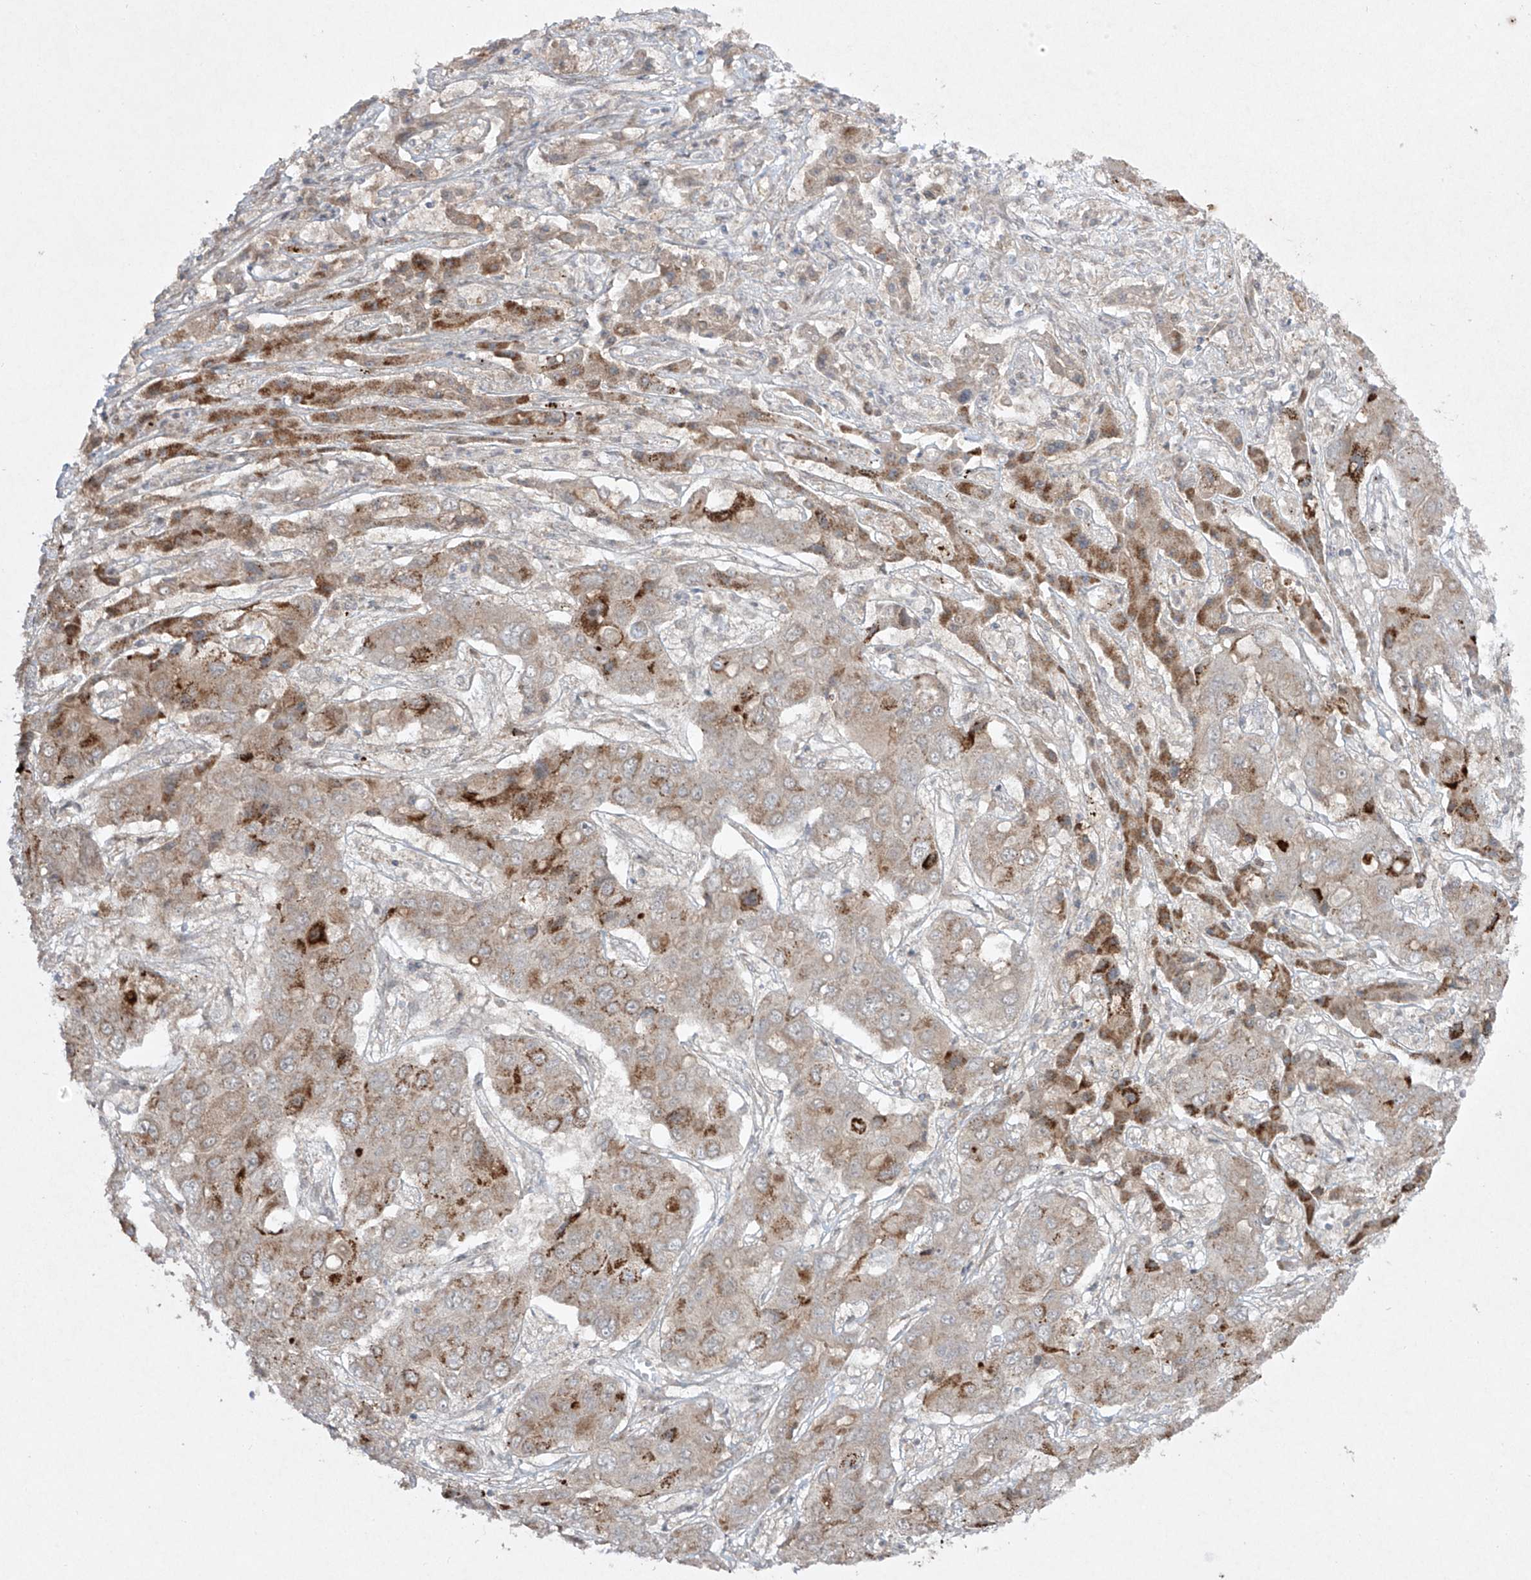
{"staining": {"intensity": "moderate", "quantity": "25%-75%", "location": "cytoplasmic/membranous"}, "tissue": "liver cancer", "cell_type": "Tumor cells", "image_type": "cancer", "snomed": [{"axis": "morphology", "description": "Cholangiocarcinoma"}, {"axis": "topography", "description": "Liver"}], "caption": "A photomicrograph showing moderate cytoplasmic/membranous expression in about 25%-75% of tumor cells in liver cancer, as visualized by brown immunohistochemical staining.", "gene": "KDM1B", "patient": {"sex": "male", "age": 67}}